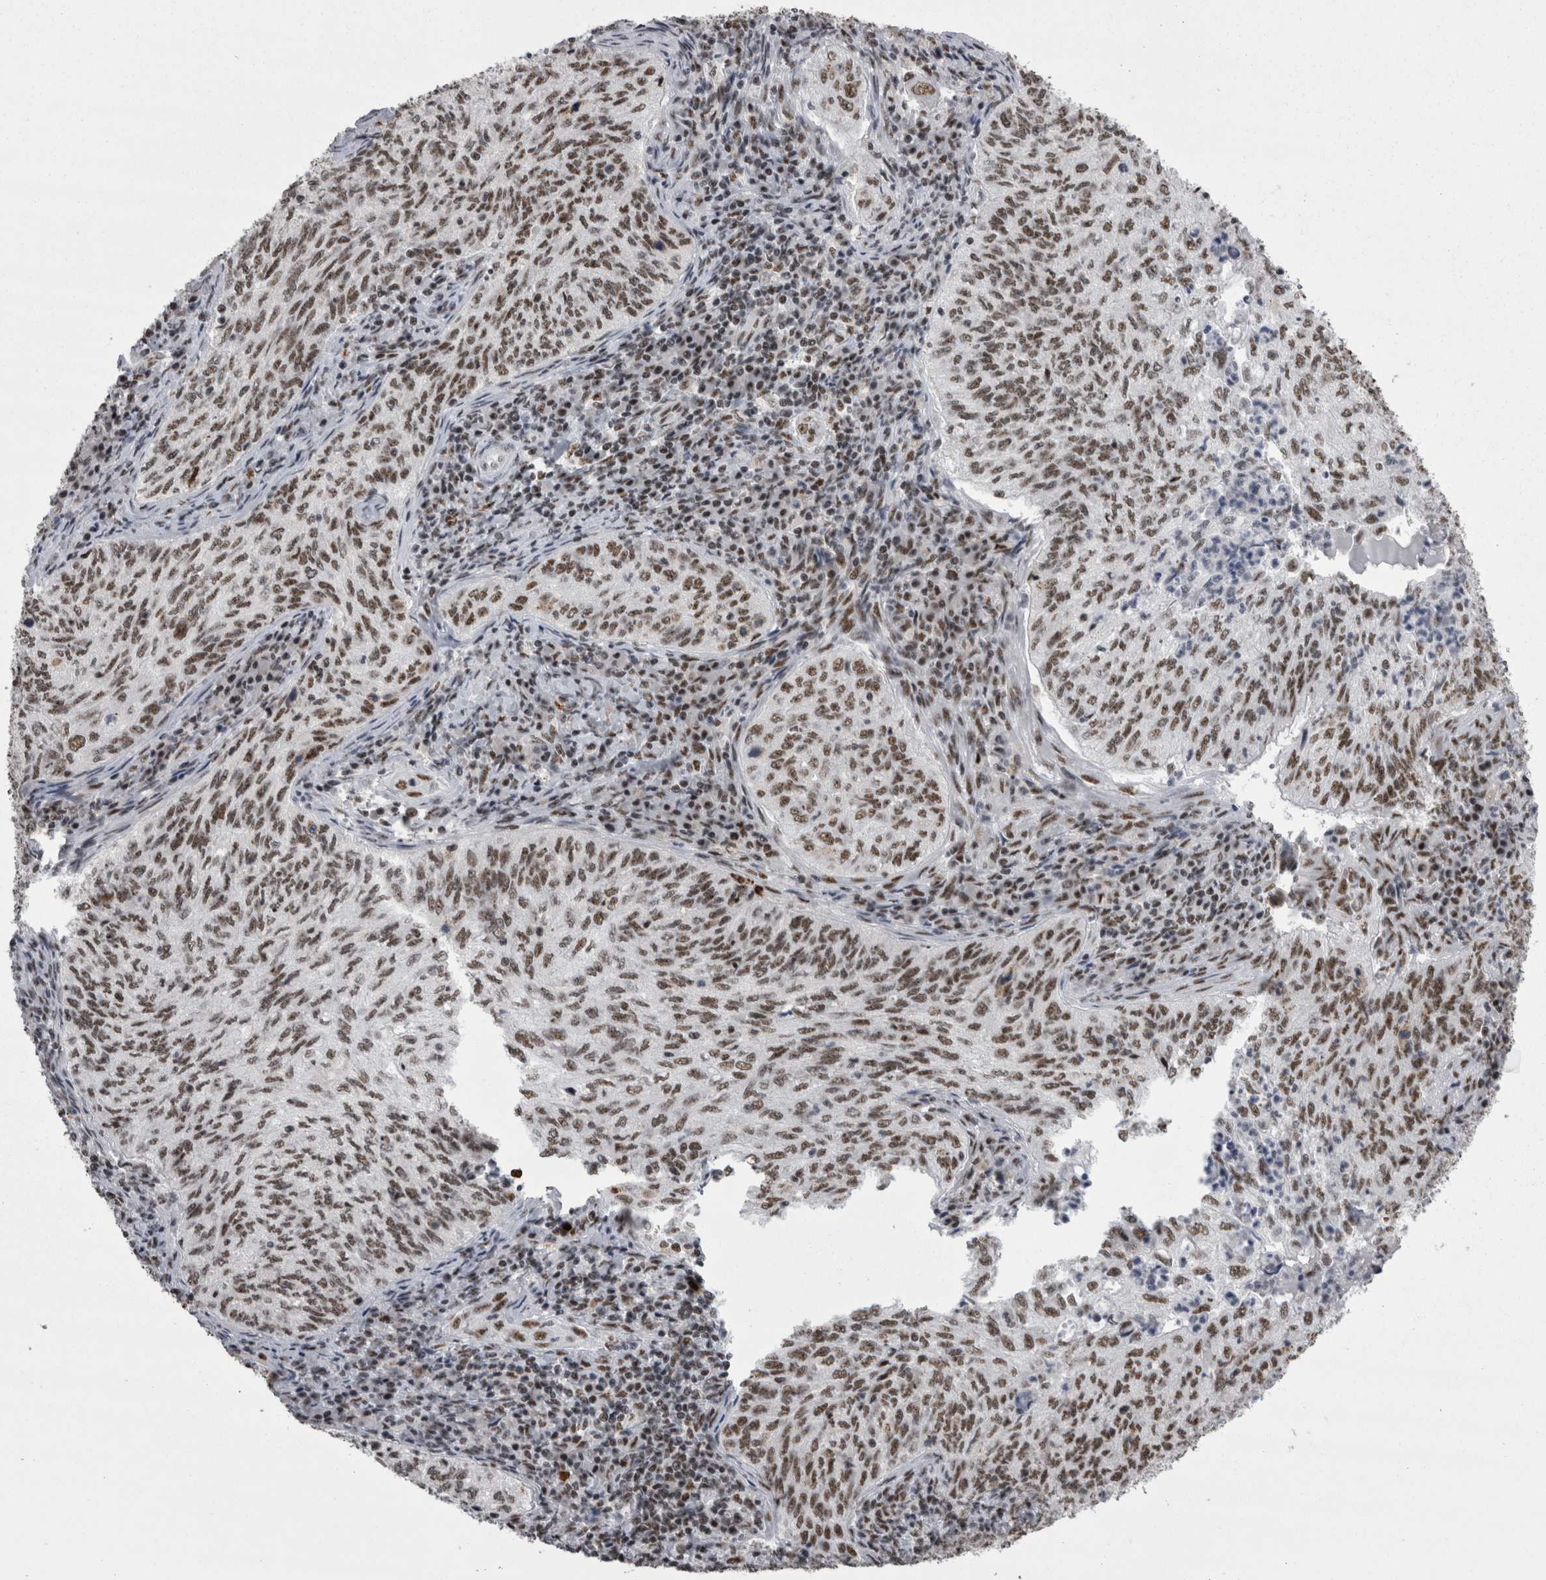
{"staining": {"intensity": "moderate", "quantity": ">75%", "location": "nuclear"}, "tissue": "cervical cancer", "cell_type": "Tumor cells", "image_type": "cancer", "snomed": [{"axis": "morphology", "description": "Squamous cell carcinoma, NOS"}, {"axis": "topography", "description": "Cervix"}], "caption": "Moderate nuclear protein expression is identified in approximately >75% of tumor cells in cervical cancer. (Stains: DAB (3,3'-diaminobenzidine) in brown, nuclei in blue, Microscopy: brightfield microscopy at high magnification).", "gene": "SNRNP40", "patient": {"sex": "female", "age": 30}}